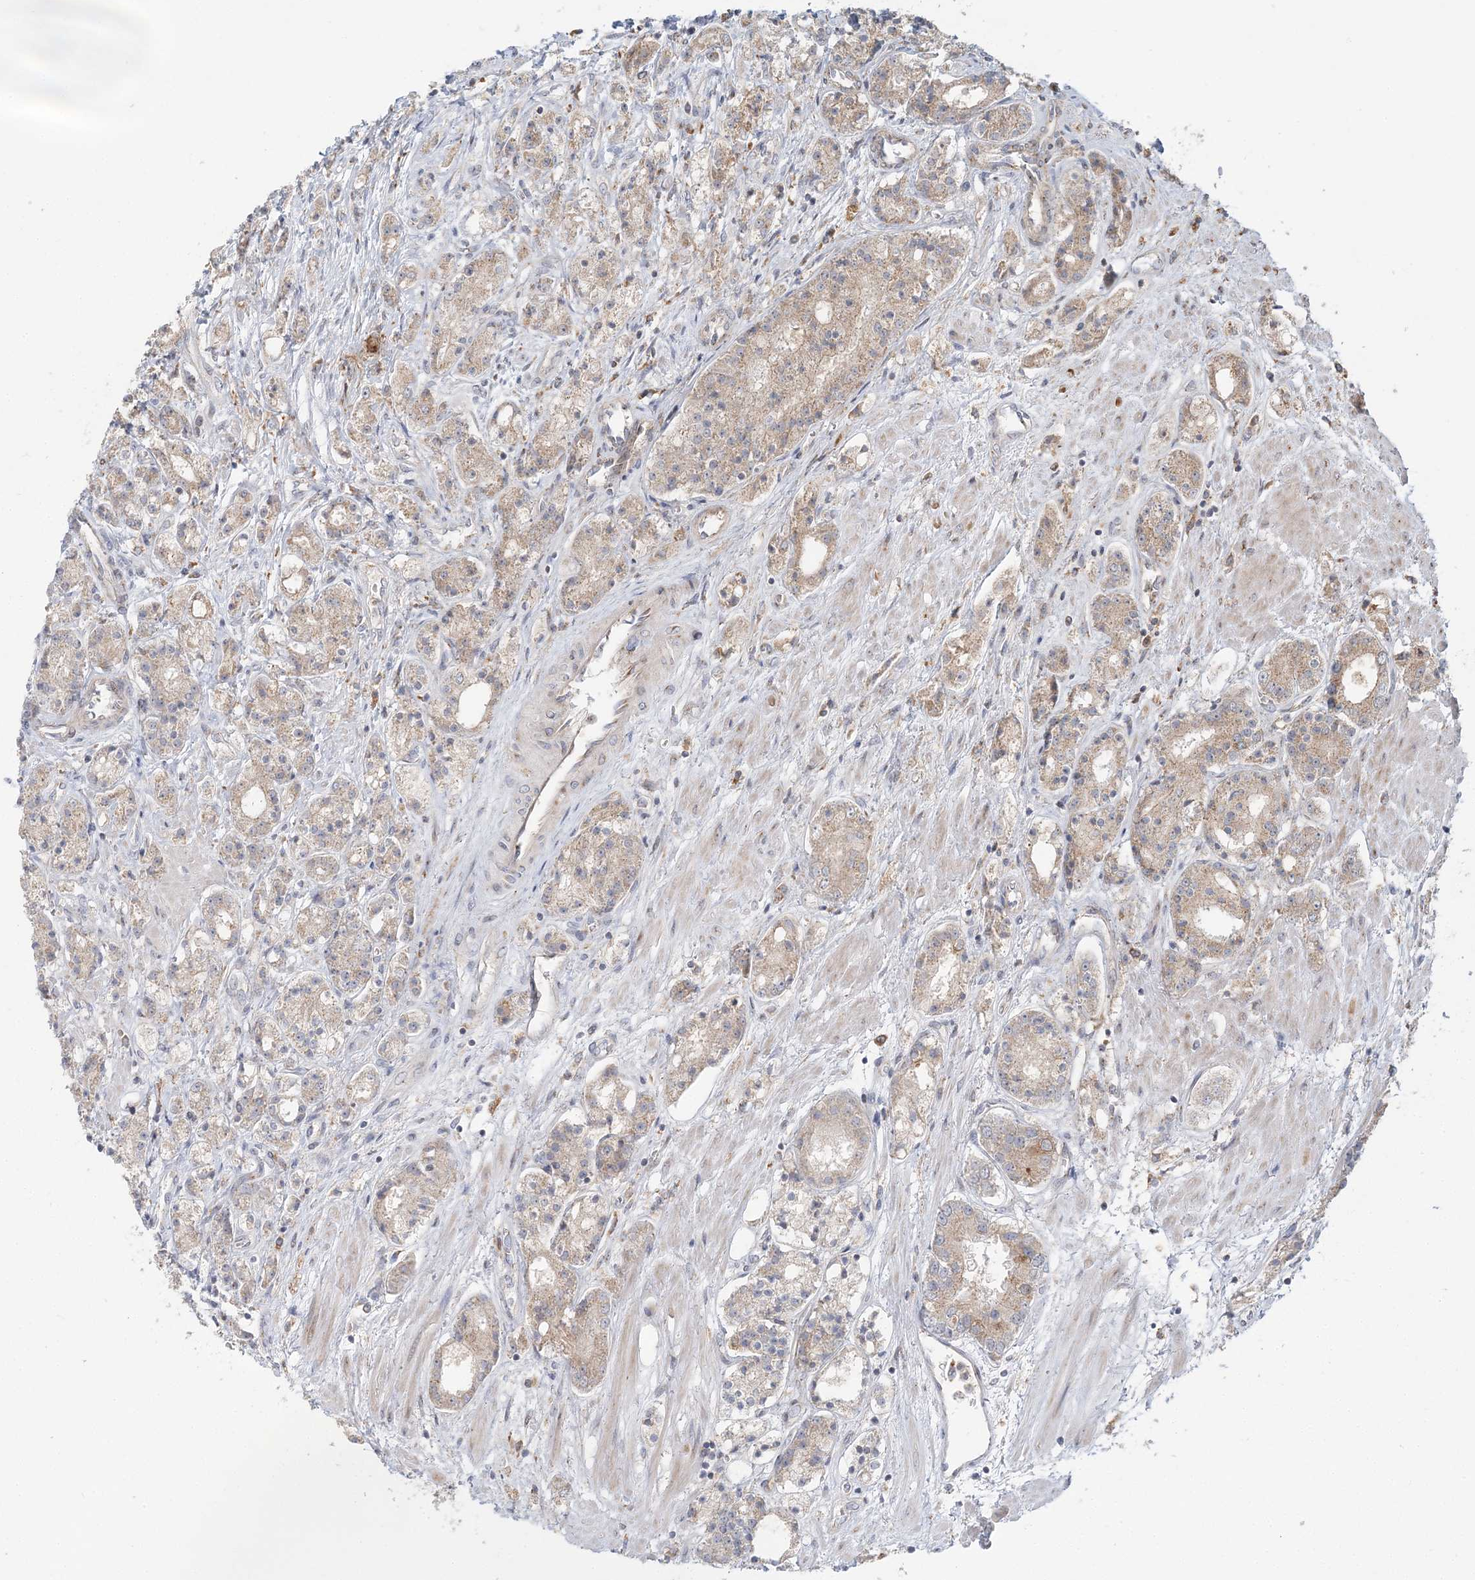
{"staining": {"intensity": "negative", "quantity": "none", "location": "none"}, "tissue": "prostate cancer", "cell_type": "Tumor cells", "image_type": "cancer", "snomed": [{"axis": "morphology", "description": "Adenocarcinoma, High grade"}, {"axis": "topography", "description": "Prostate"}], "caption": "A histopathology image of human prostate cancer is negative for staining in tumor cells. The staining was performed using DAB (3,3'-diaminobenzidine) to visualize the protein expression in brown, while the nuclei were stained in blue with hematoxylin (Magnification: 20x).", "gene": "ABCC3", "patient": {"sex": "male", "age": 60}}